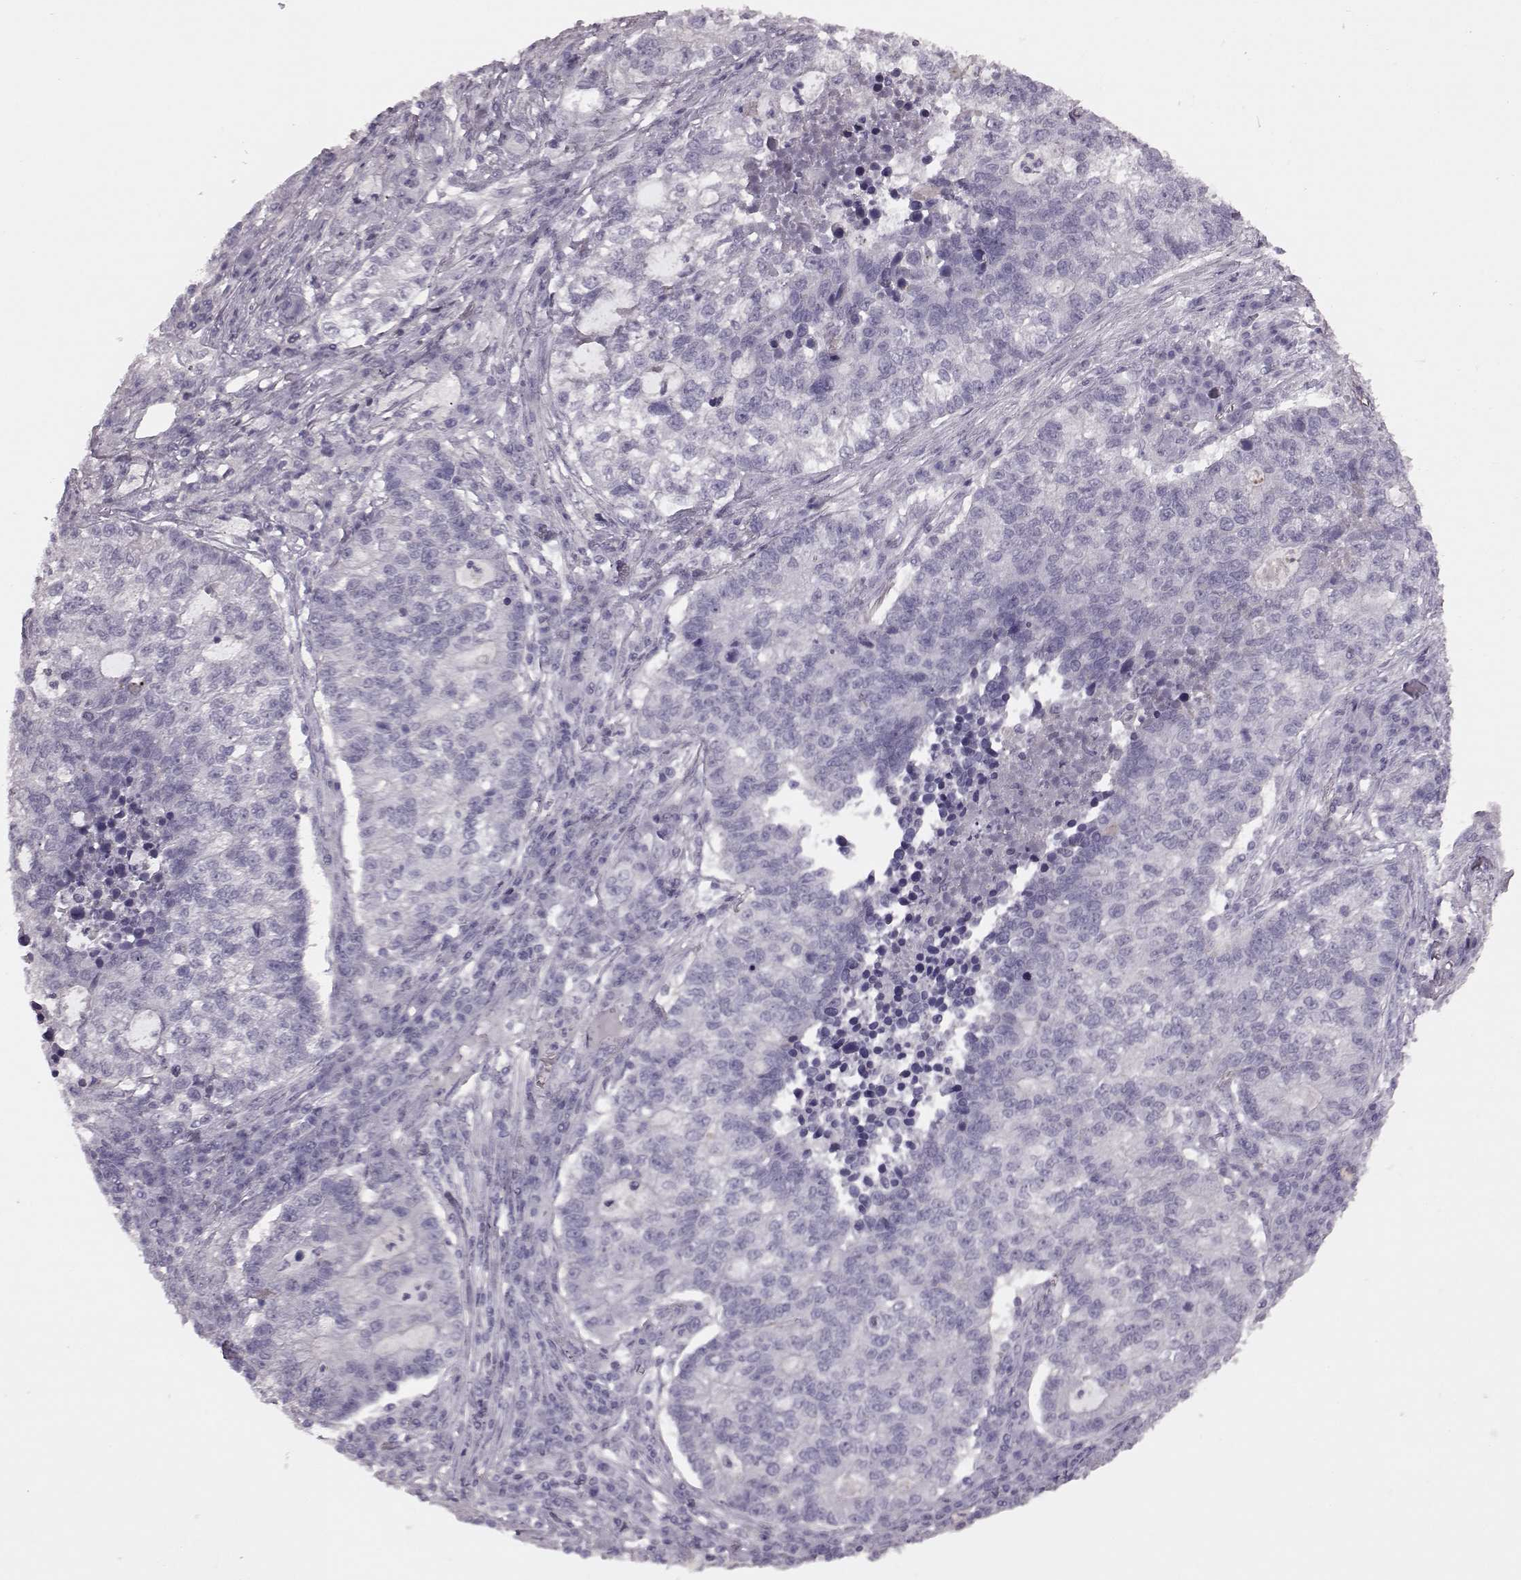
{"staining": {"intensity": "negative", "quantity": "none", "location": "none"}, "tissue": "lung cancer", "cell_type": "Tumor cells", "image_type": "cancer", "snomed": [{"axis": "morphology", "description": "Adenocarcinoma, NOS"}, {"axis": "topography", "description": "Lung"}], "caption": "Immunohistochemical staining of lung cancer displays no significant expression in tumor cells.", "gene": "CRYBA2", "patient": {"sex": "male", "age": 57}}